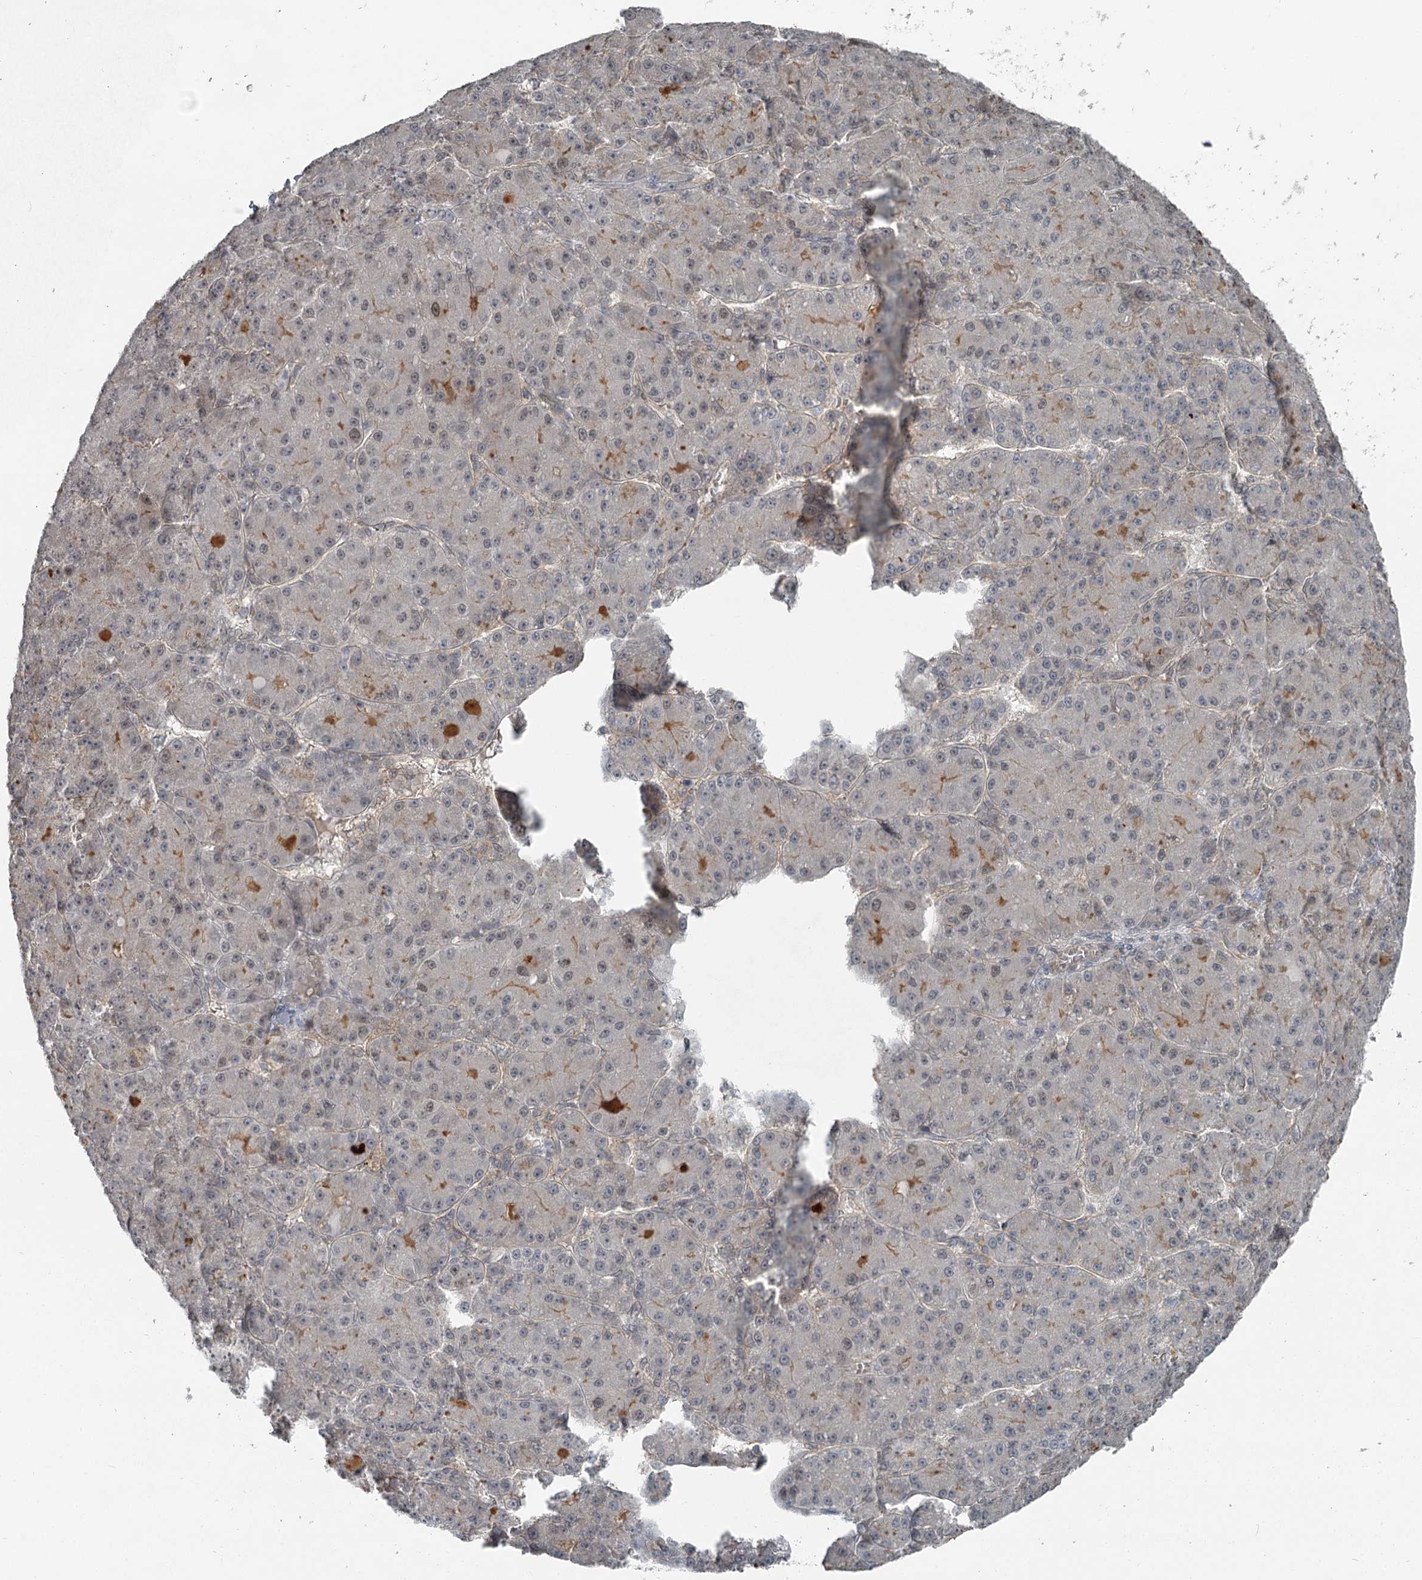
{"staining": {"intensity": "negative", "quantity": "none", "location": "none"}, "tissue": "liver cancer", "cell_type": "Tumor cells", "image_type": "cancer", "snomed": [{"axis": "morphology", "description": "Carcinoma, Hepatocellular, NOS"}, {"axis": "topography", "description": "Liver"}], "caption": "A high-resolution micrograph shows immunohistochemistry (IHC) staining of liver hepatocellular carcinoma, which shows no significant staining in tumor cells.", "gene": "SLC39A8", "patient": {"sex": "male", "age": 67}}